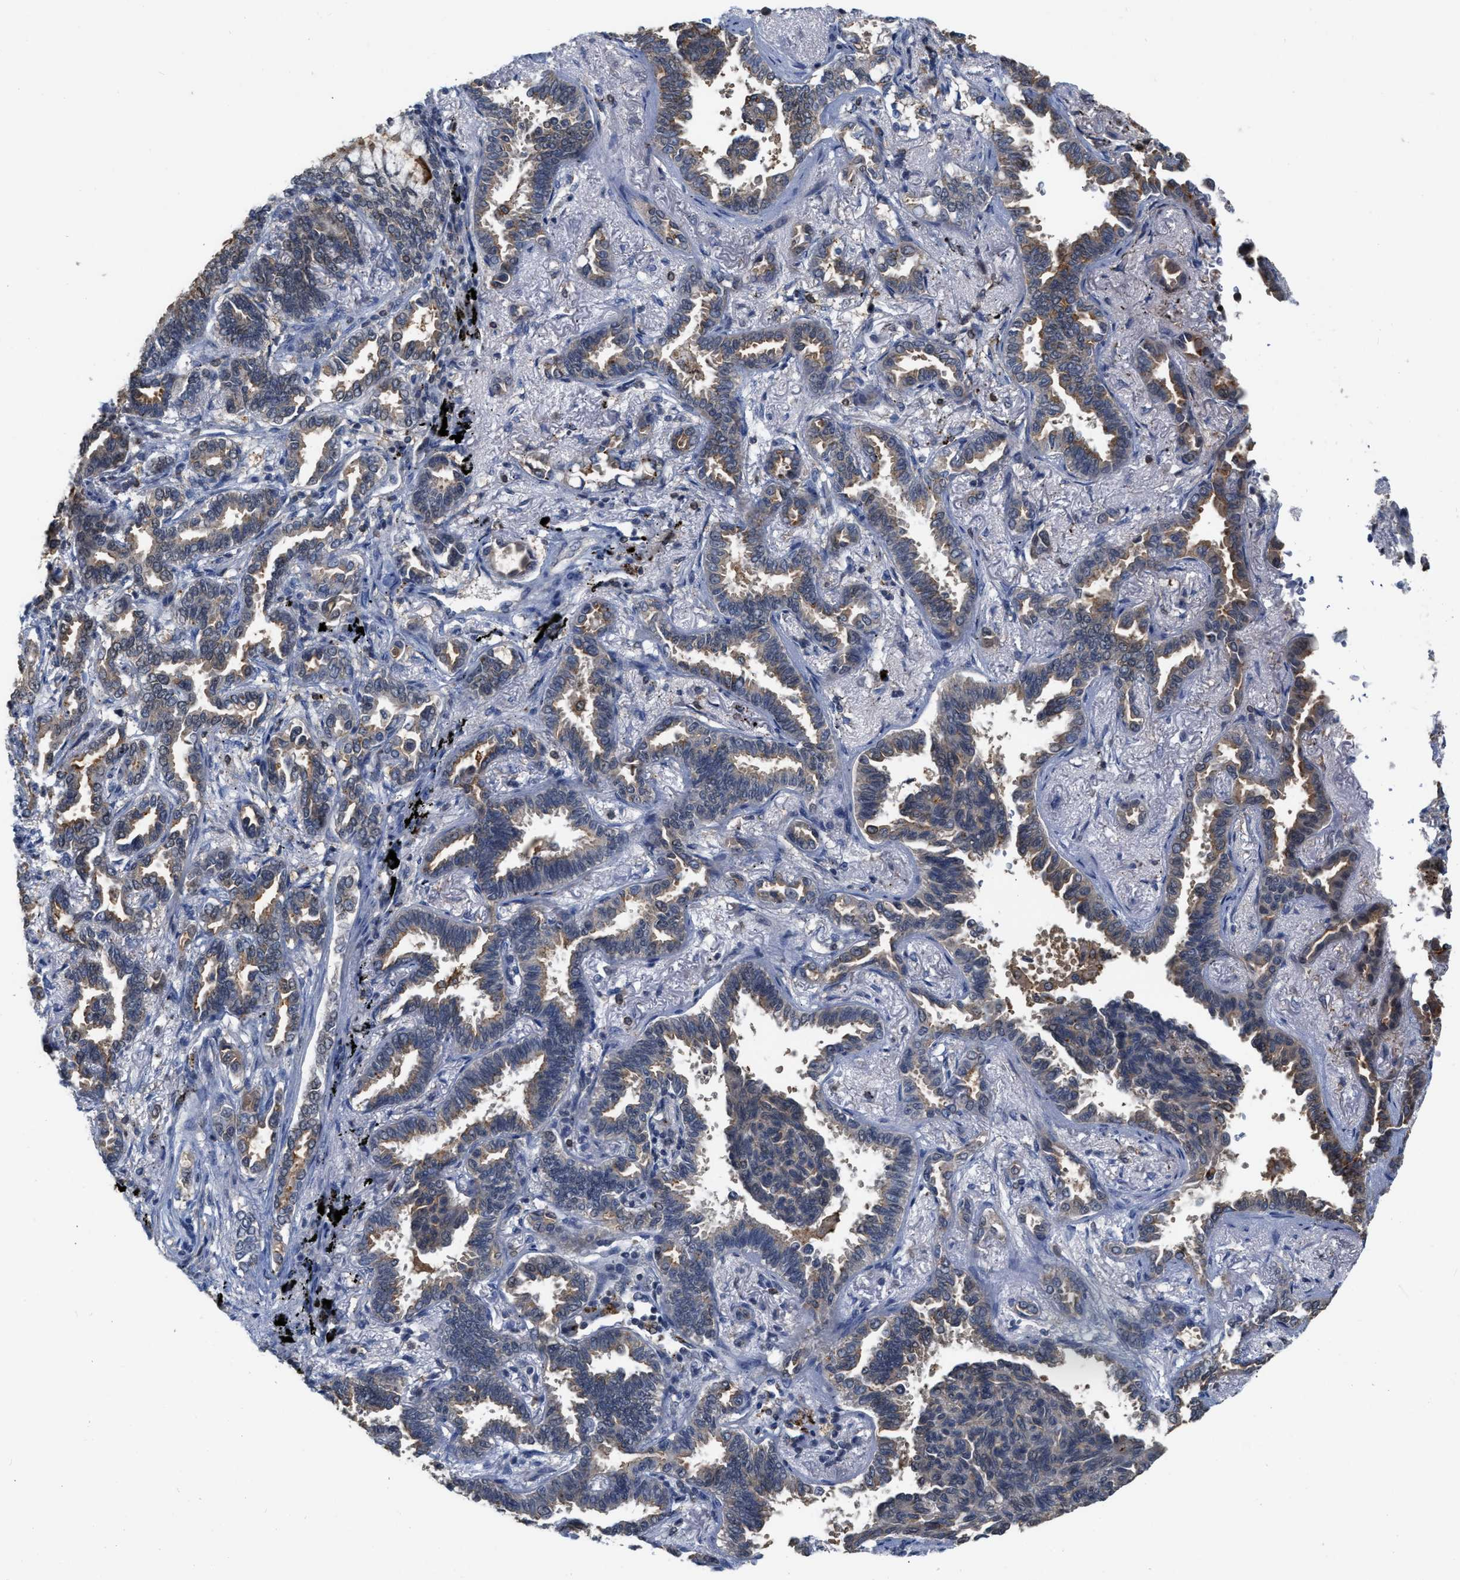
{"staining": {"intensity": "moderate", "quantity": ">75%", "location": "cytoplasmic/membranous"}, "tissue": "lung cancer", "cell_type": "Tumor cells", "image_type": "cancer", "snomed": [{"axis": "morphology", "description": "Adenocarcinoma, NOS"}, {"axis": "topography", "description": "Lung"}], "caption": "An image of human lung cancer stained for a protein demonstrates moderate cytoplasmic/membranous brown staining in tumor cells.", "gene": "BAIAP2L1", "patient": {"sex": "male", "age": 59}}